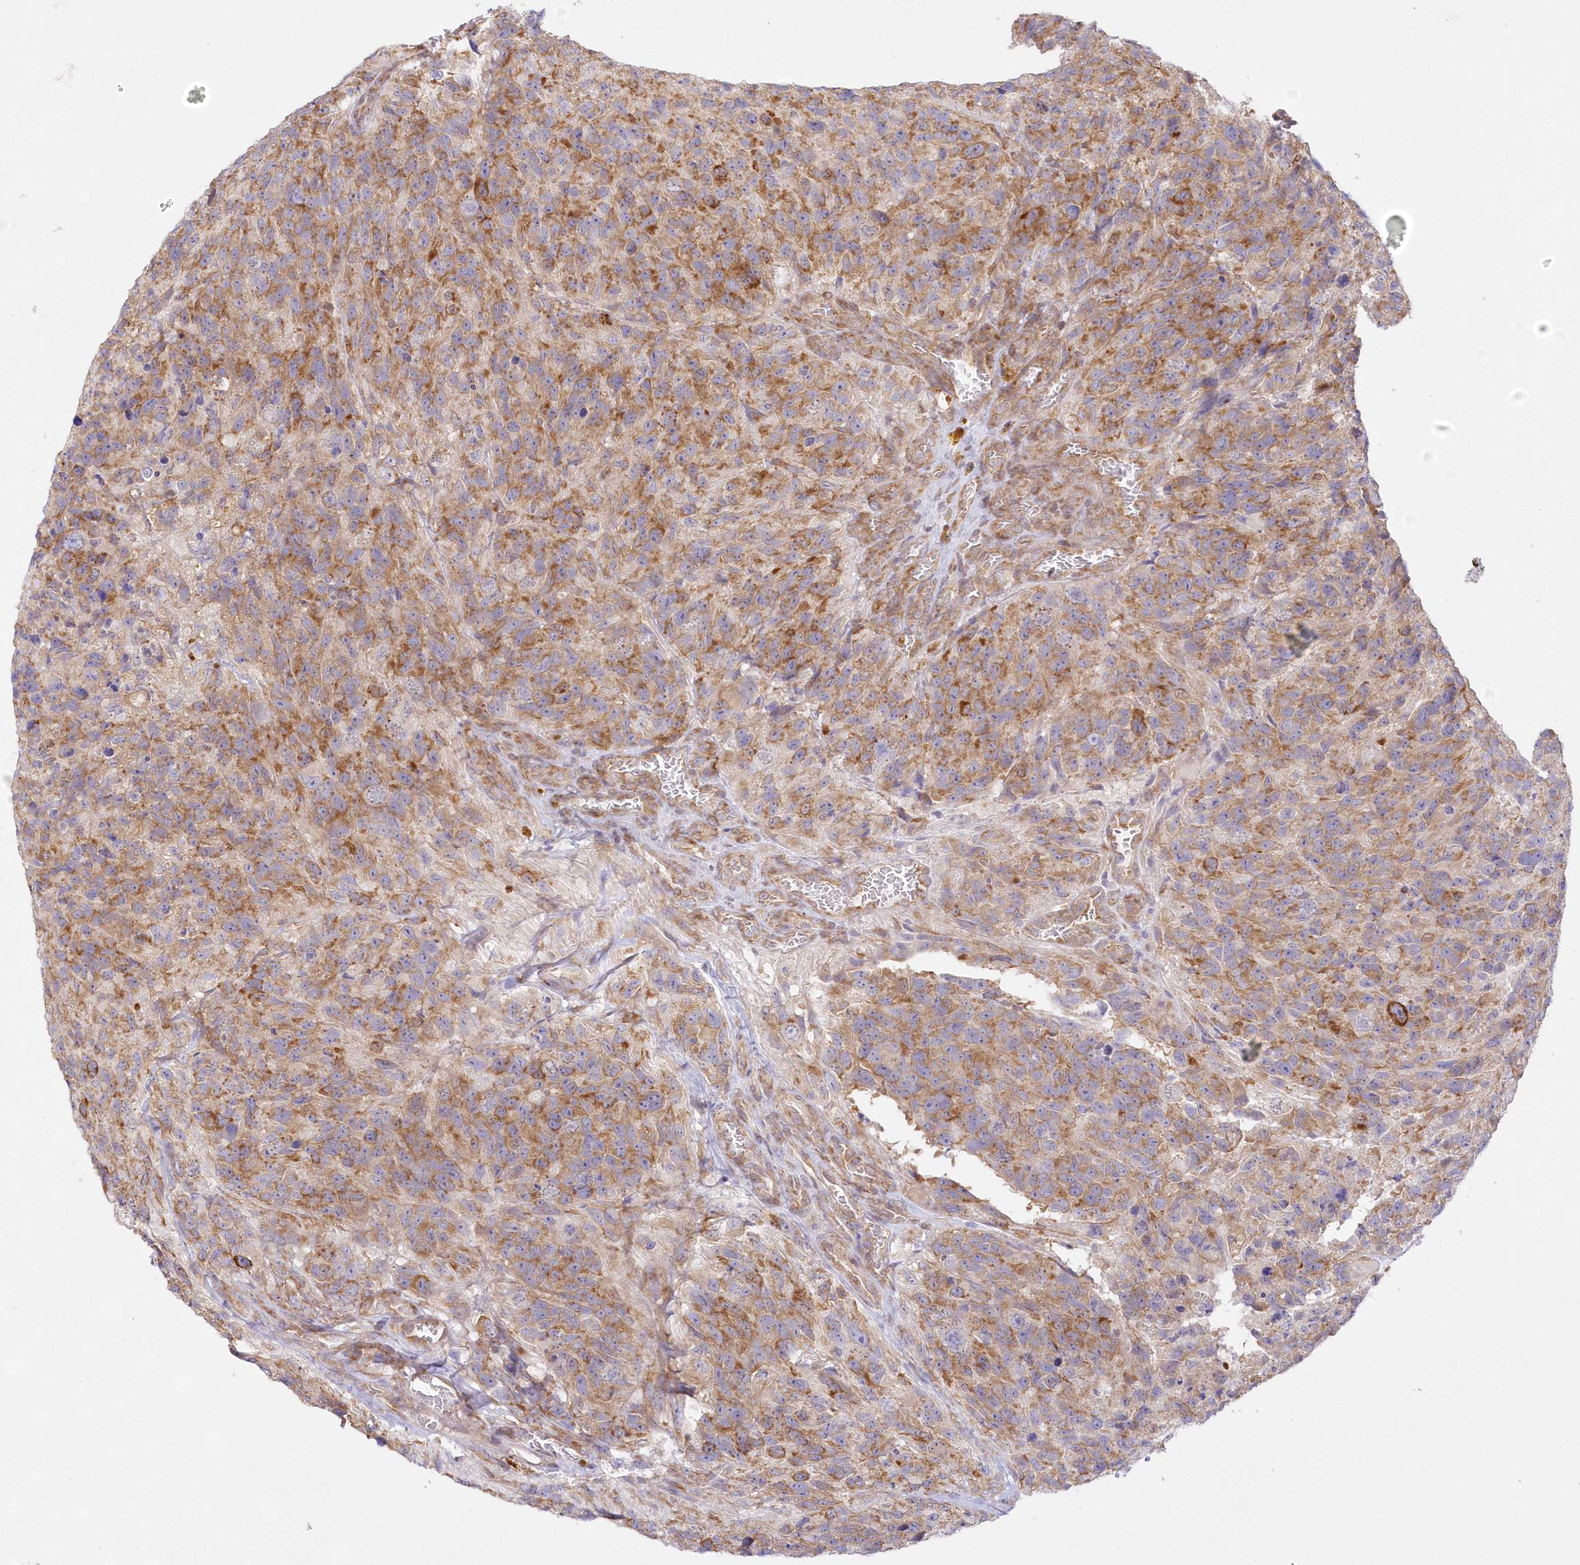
{"staining": {"intensity": "strong", "quantity": ">75%", "location": "cytoplasmic/membranous"}, "tissue": "glioma", "cell_type": "Tumor cells", "image_type": "cancer", "snomed": [{"axis": "morphology", "description": "Glioma, malignant, High grade"}, {"axis": "topography", "description": "Brain"}], "caption": "IHC histopathology image of neoplastic tissue: human high-grade glioma (malignant) stained using IHC demonstrates high levels of strong protein expression localized specifically in the cytoplasmic/membranous of tumor cells, appearing as a cytoplasmic/membranous brown color.", "gene": "RNPEP", "patient": {"sex": "male", "age": 69}}